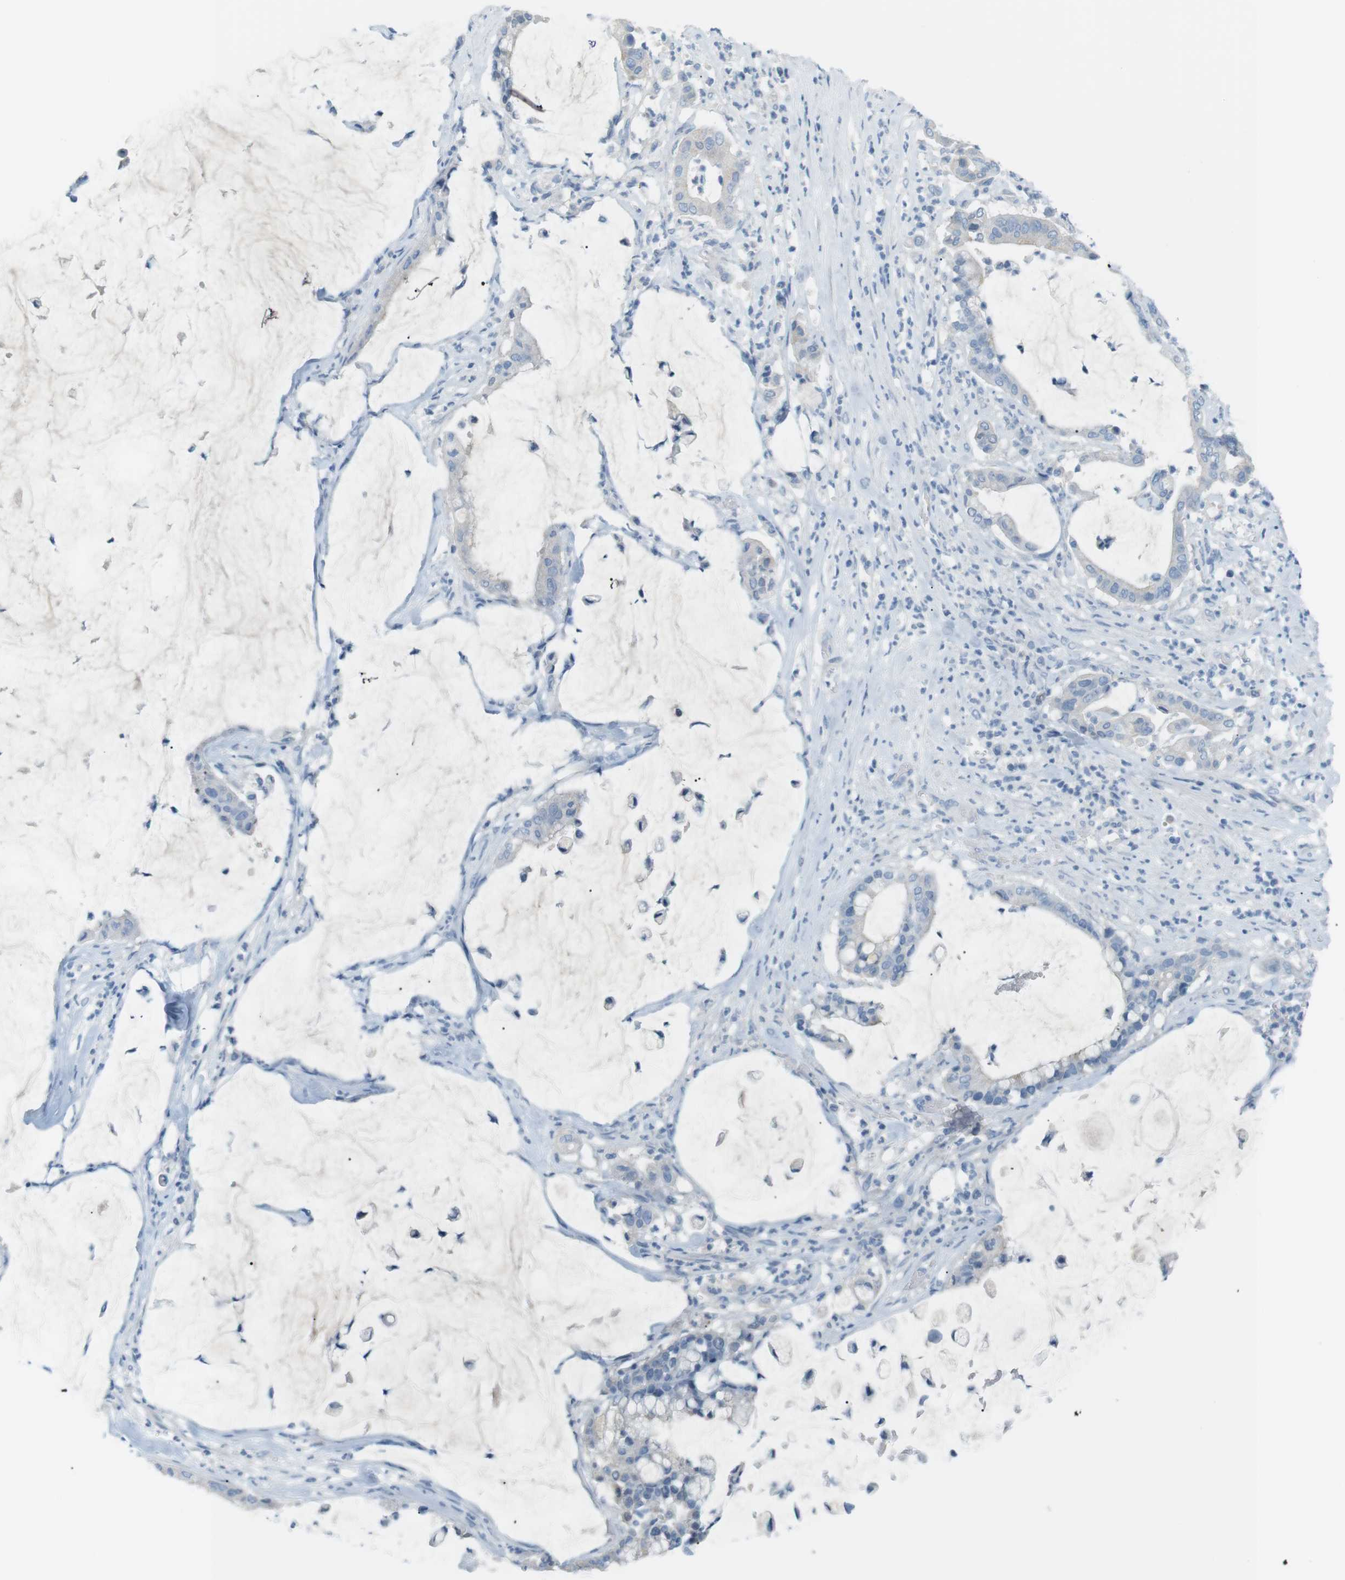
{"staining": {"intensity": "negative", "quantity": "none", "location": "none"}, "tissue": "pancreatic cancer", "cell_type": "Tumor cells", "image_type": "cancer", "snomed": [{"axis": "morphology", "description": "Adenocarcinoma, NOS"}, {"axis": "topography", "description": "Pancreas"}], "caption": "Tumor cells show no significant expression in adenocarcinoma (pancreatic). The staining is performed using DAB (3,3'-diaminobenzidine) brown chromogen with nuclei counter-stained in using hematoxylin.", "gene": "AZGP1", "patient": {"sex": "male", "age": 41}}